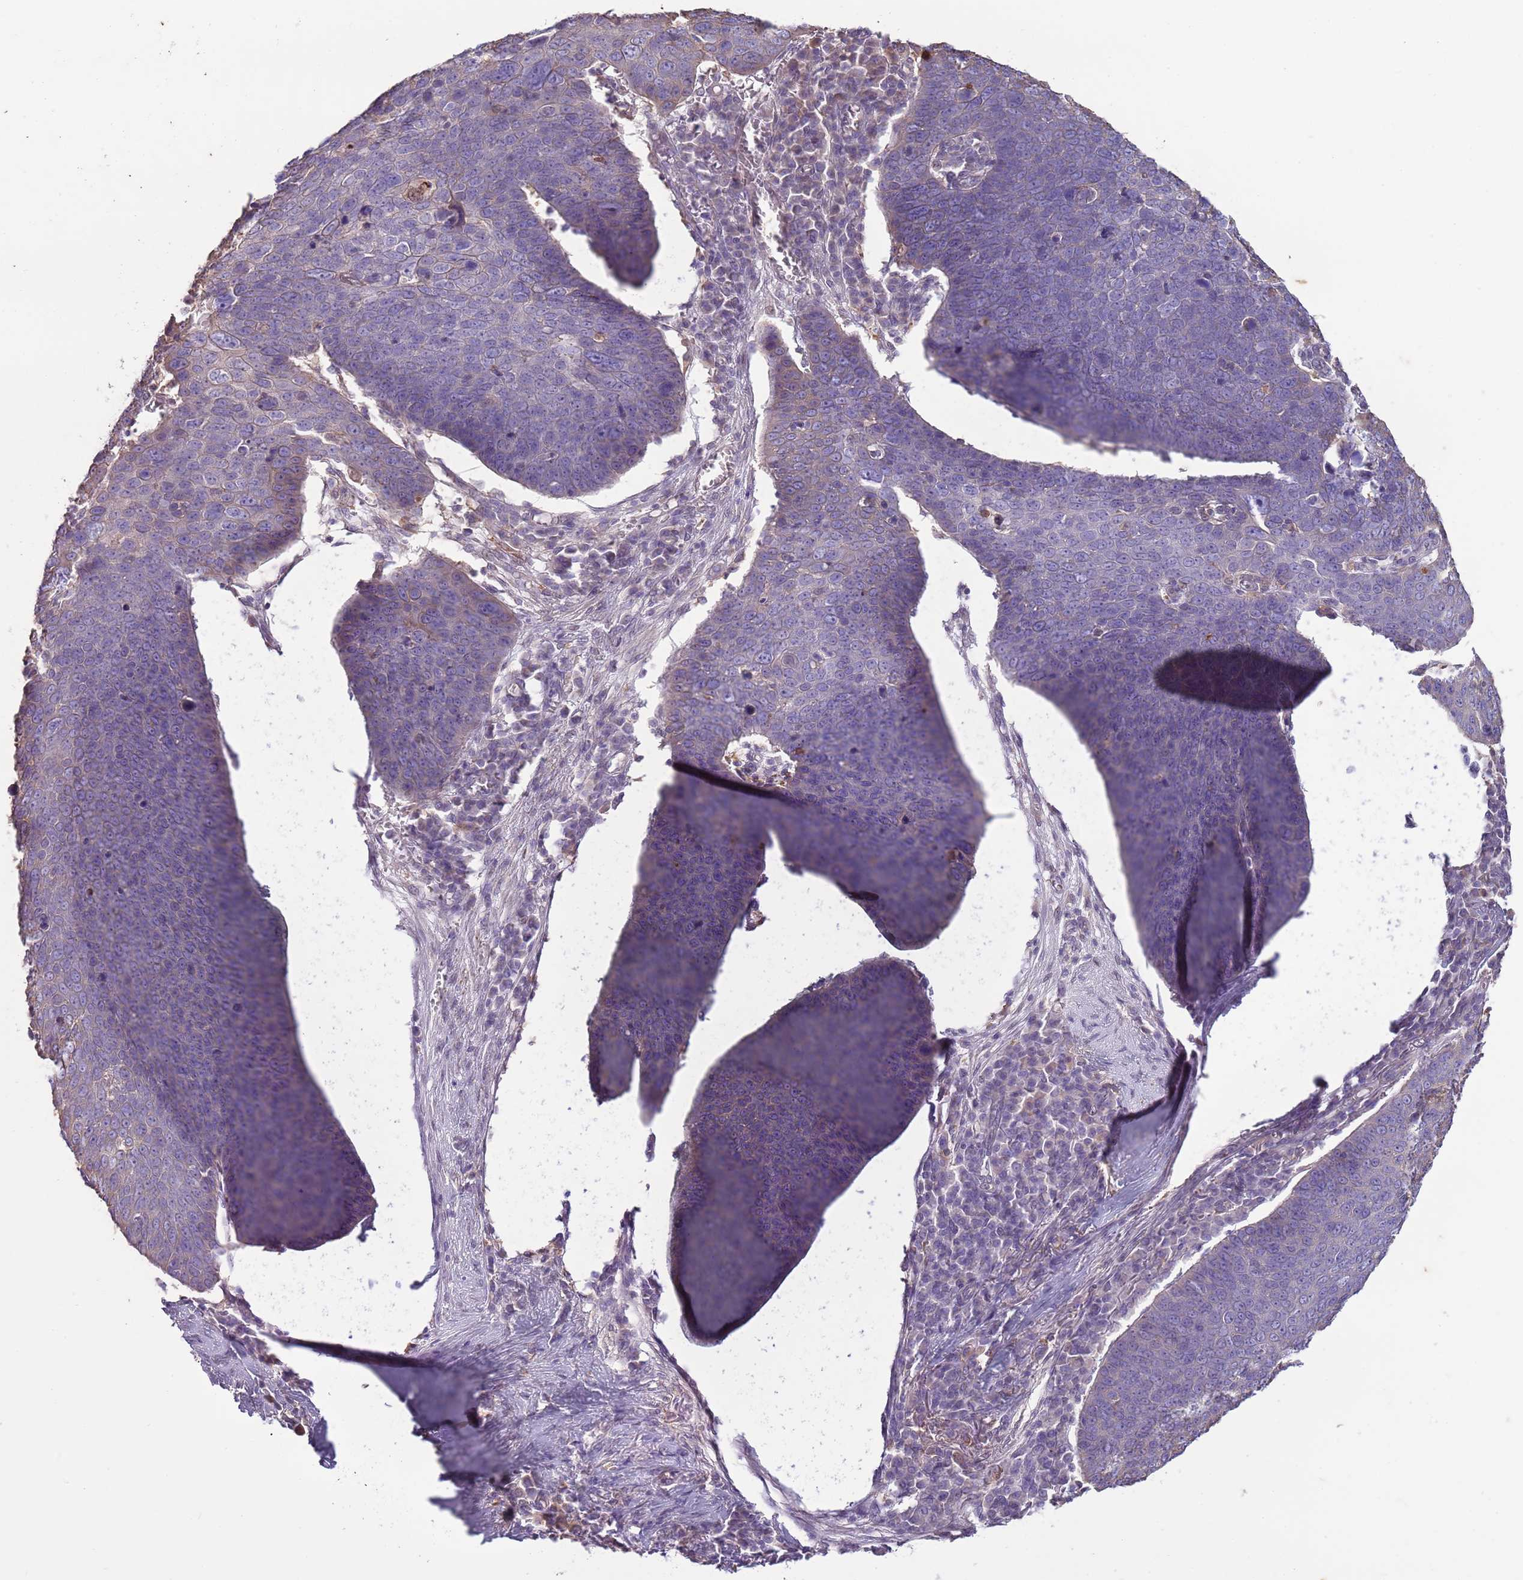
{"staining": {"intensity": "negative", "quantity": "none", "location": "none"}, "tissue": "skin cancer", "cell_type": "Tumor cells", "image_type": "cancer", "snomed": [{"axis": "morphology", "description": "Squamous cell carcinoma, NOS"}, {"axis": "topography", "description": "Skin"}], "caption": "The image demonstrates no significant staining in tumor cells of skin squamous cell carcinoma.", "gene": "CAPN9", "patient": {"sex": "male", "age": 71}}